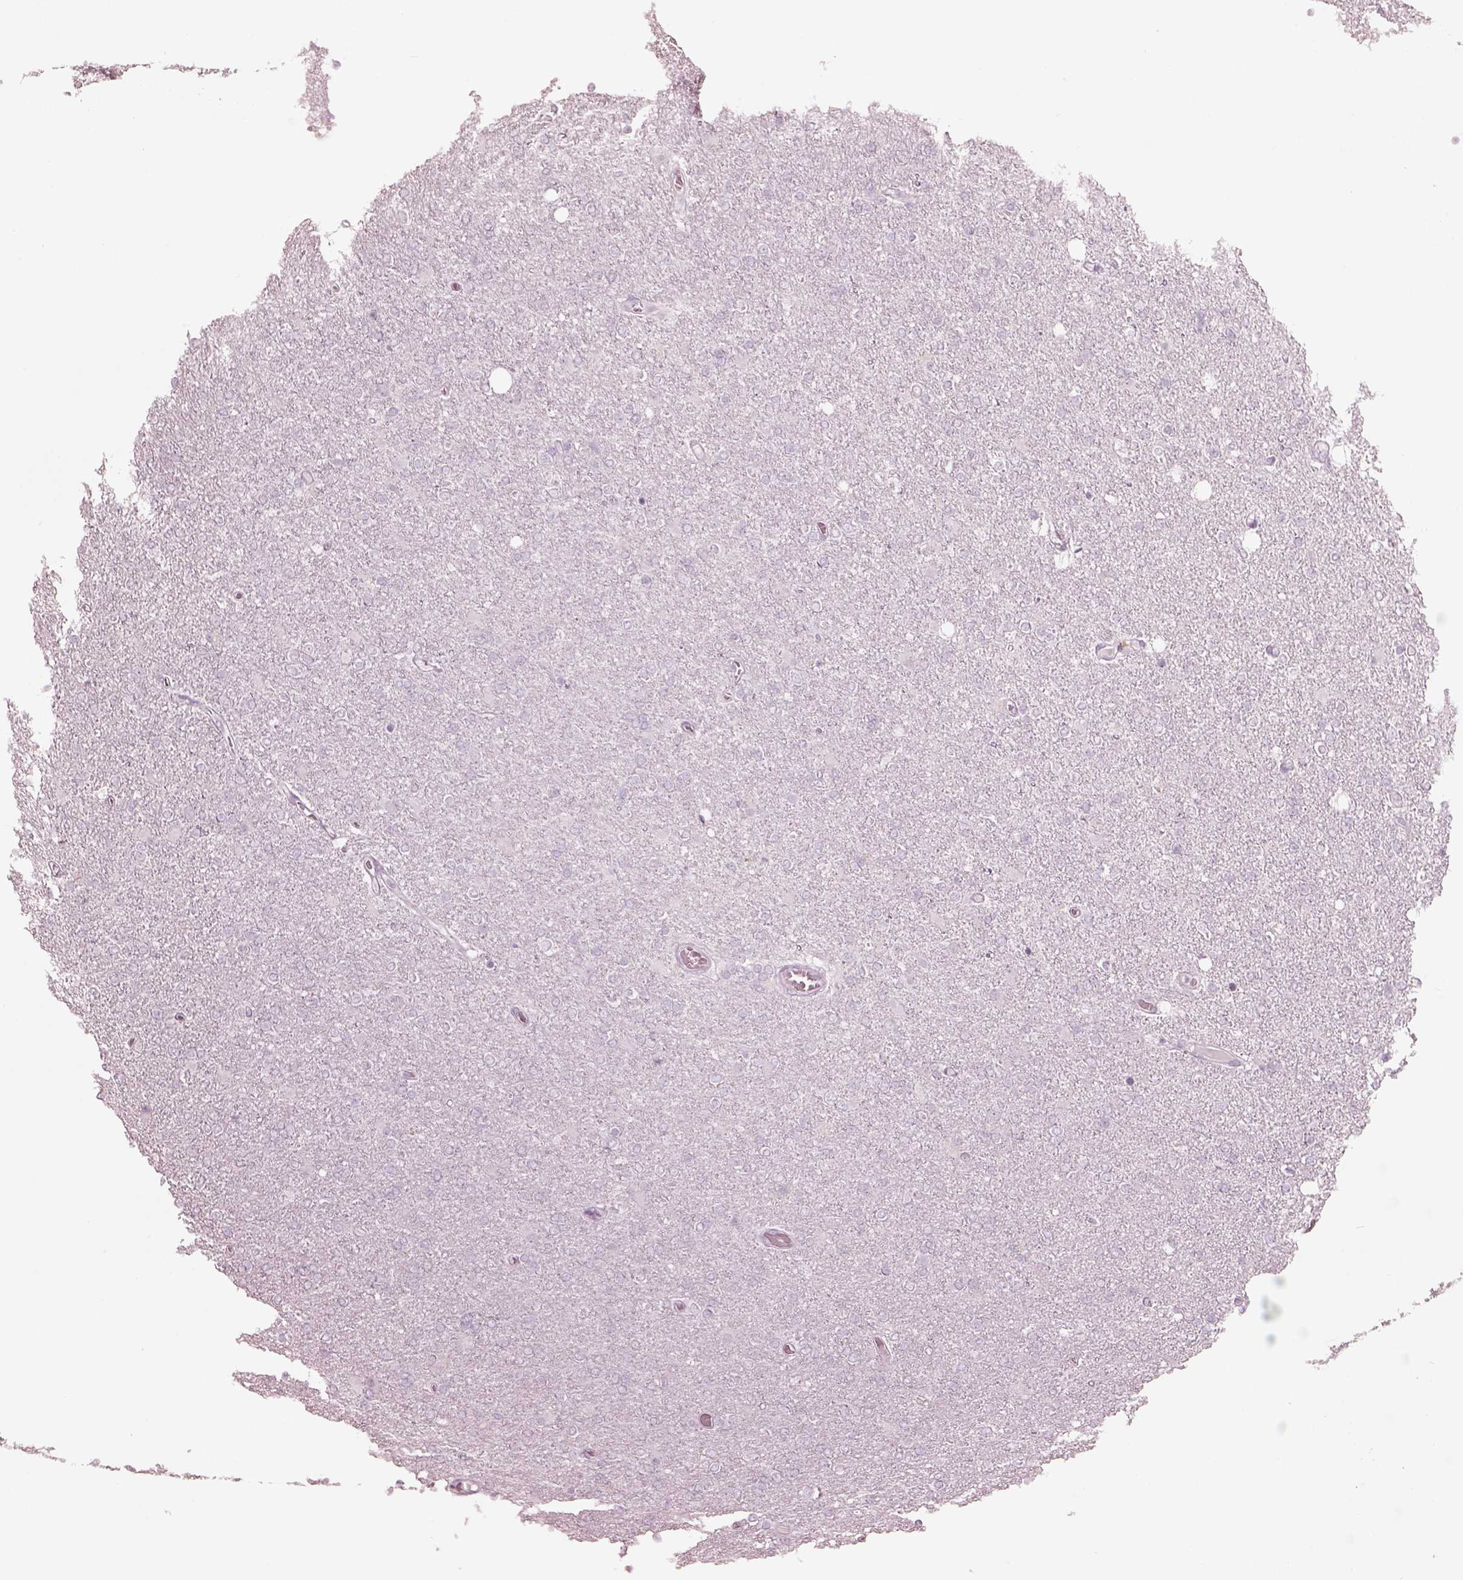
{"staining": {"intensity": "negative", "quantity": "none", "location": "none"}, "tissue": "glioma", "cell_type": "Tumor cells", "image_type": "cancer", "snomed": [{"axis": "morphology", "description": "Glioma, malignant, High grade"}, {"axis": "topography", "description": "Cerebral cortex"}], "caption": "Protein analysis of high-grade glioma (malignant) demonstrates no significant staining in tumor cells.", "gene": "KRTAP24-1", "patient": {"sex": "male", "age": 70}}